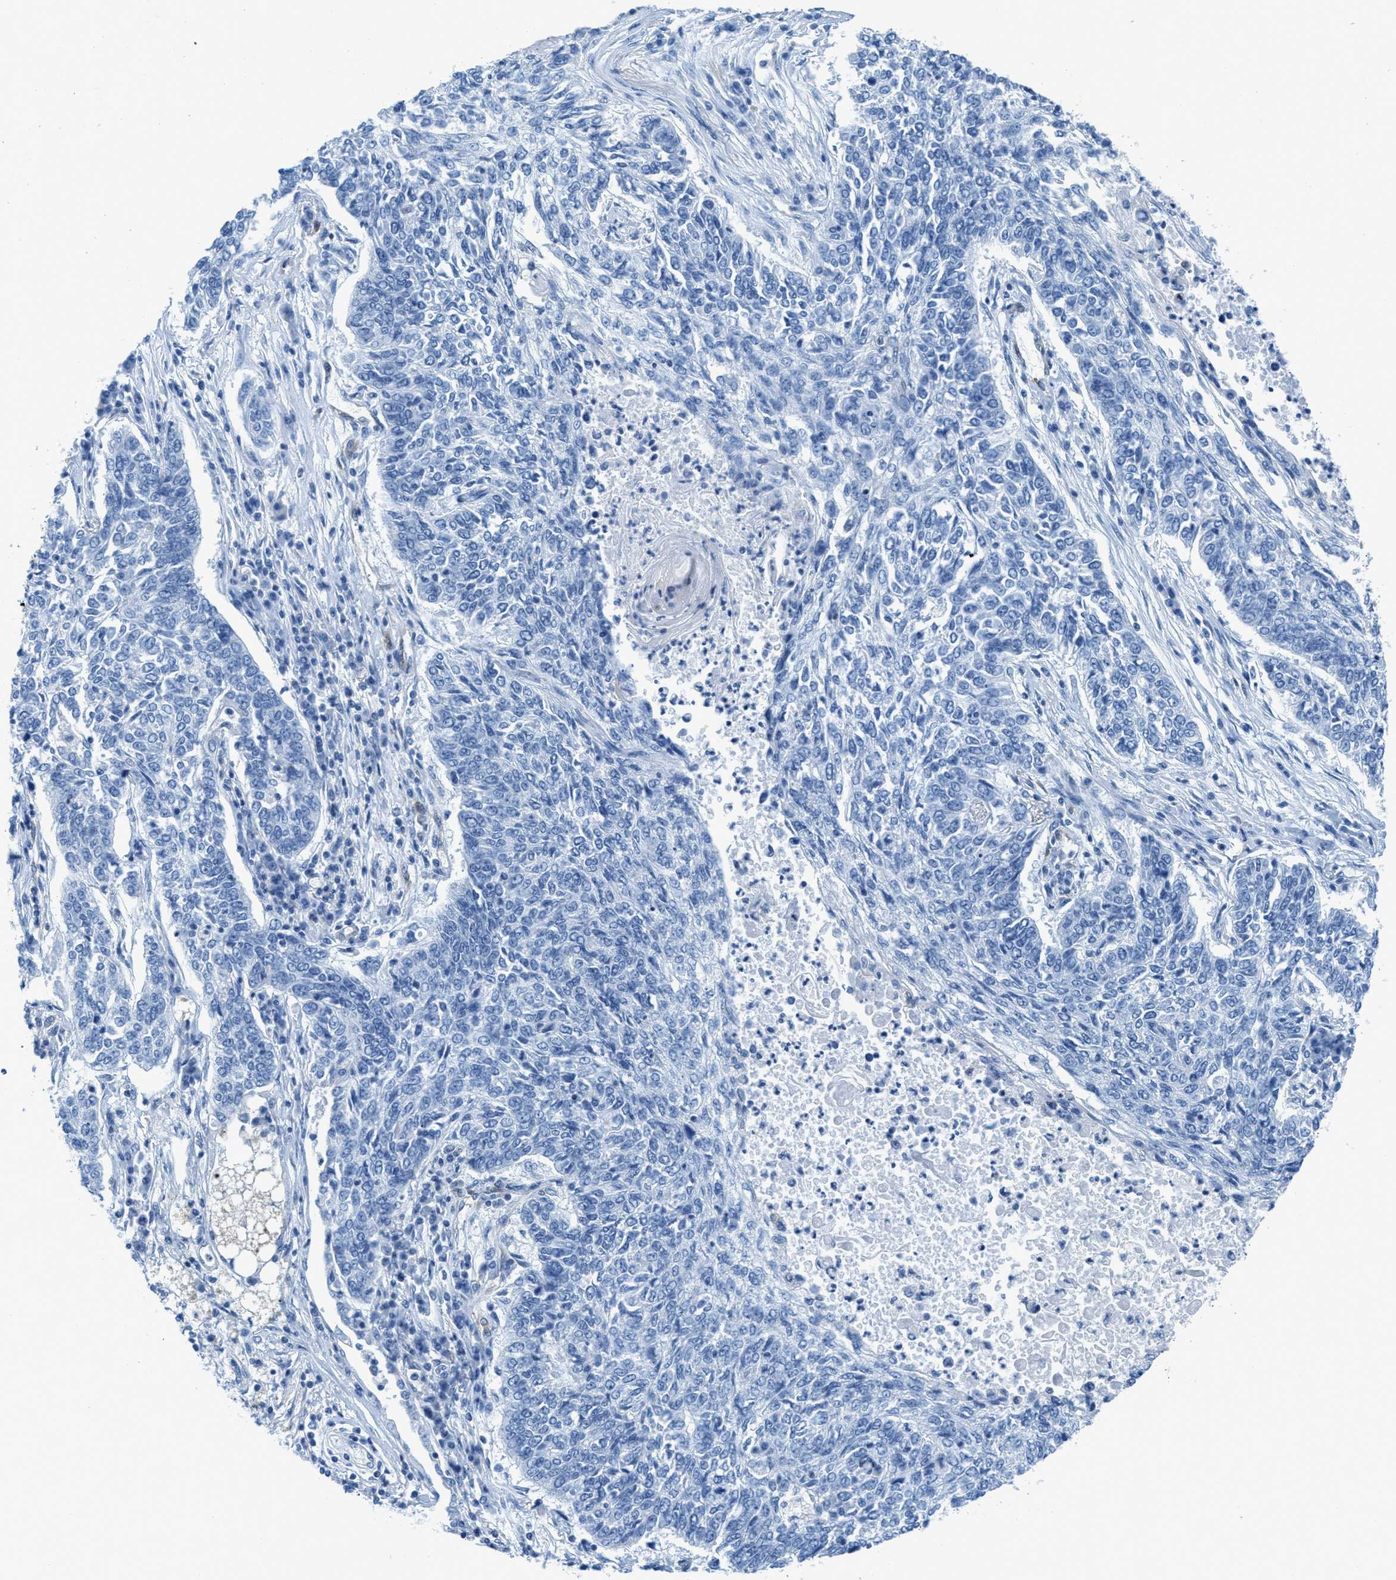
{"staining": {"intensity": "negative", "quantity": "none", "location": "none"}, "tissue": "lung cancer", "cell_type": "Tumor cells", "image_type": "cancer", "snomed": [{"axis": "morphology", "description": "Normal tissue, NOS"}, {"axis": "morphology", "description": "Squamous cell carcinoma, NOS"}, {"axis": "topography", "description": "Cartilage tissue"}, {"axis": "topography", "description": "Bronchus"}, {"axis": "topography", "description": "Lung"}], "caption": "This is an IHC photomicrograph of human squamous cell carcinoma (lung). There is no expression in tumor cells.", "gene": "MAPRE2", "patient": {"sex": "female", "age": 49}}